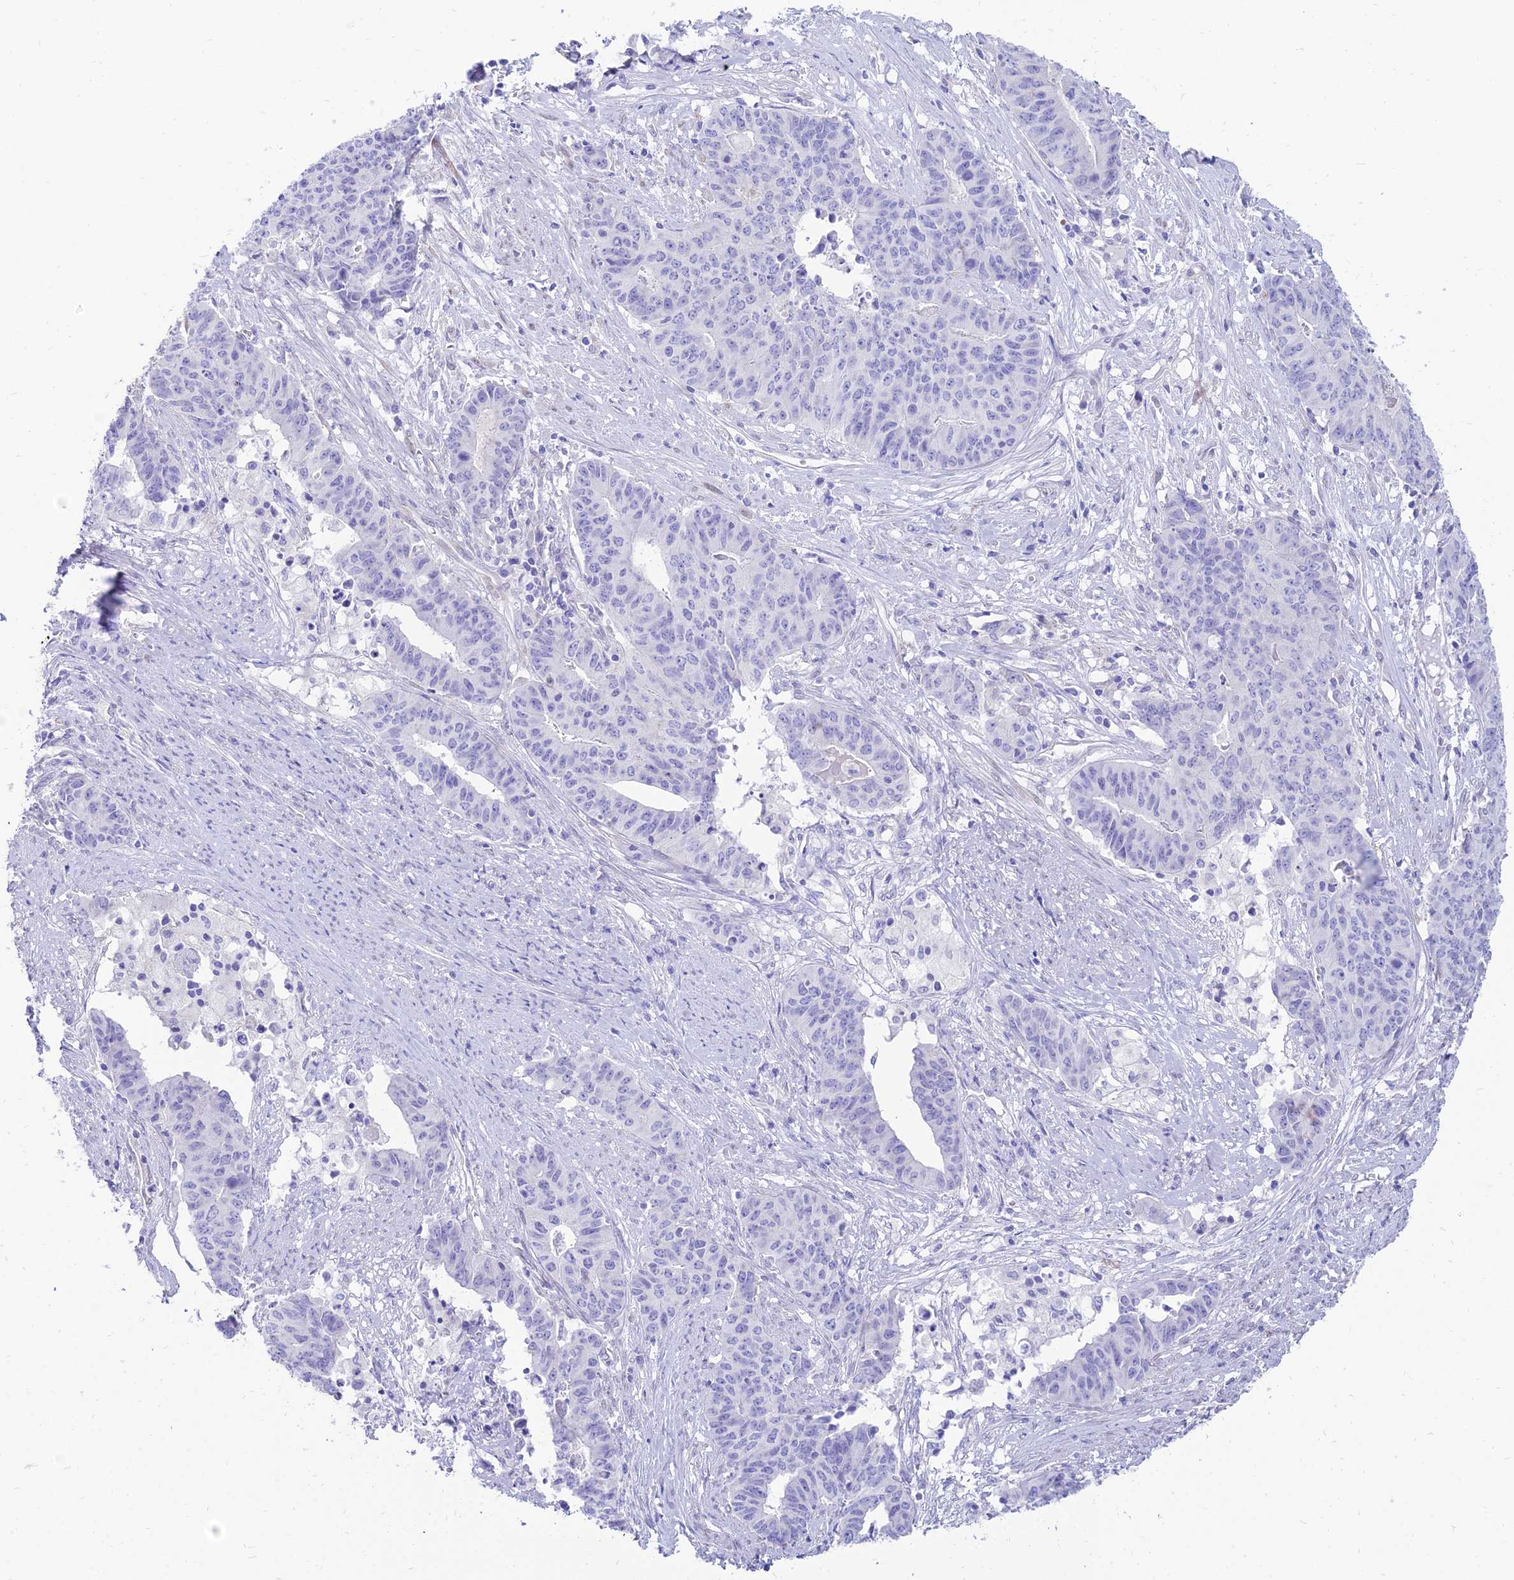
{"staining": {"intensity": "negative", "quantity": "none", "location": "none"}, "tissue": "endometrial cancer", "cell_type": "Tumor cells", "image_type": "cancer", "snomed": [{"axis": "morphology", "description": "Adenocarcinoma, NOS"}, {"axis": "topography", "description": "Endometrium"}], "caption": "Immunohistochemical staining of endometrial adenocarcinoma reveals no significant staining in tumor cells.", "gene": "TAC3", "patient": {"sex": "female", "age": 59}}